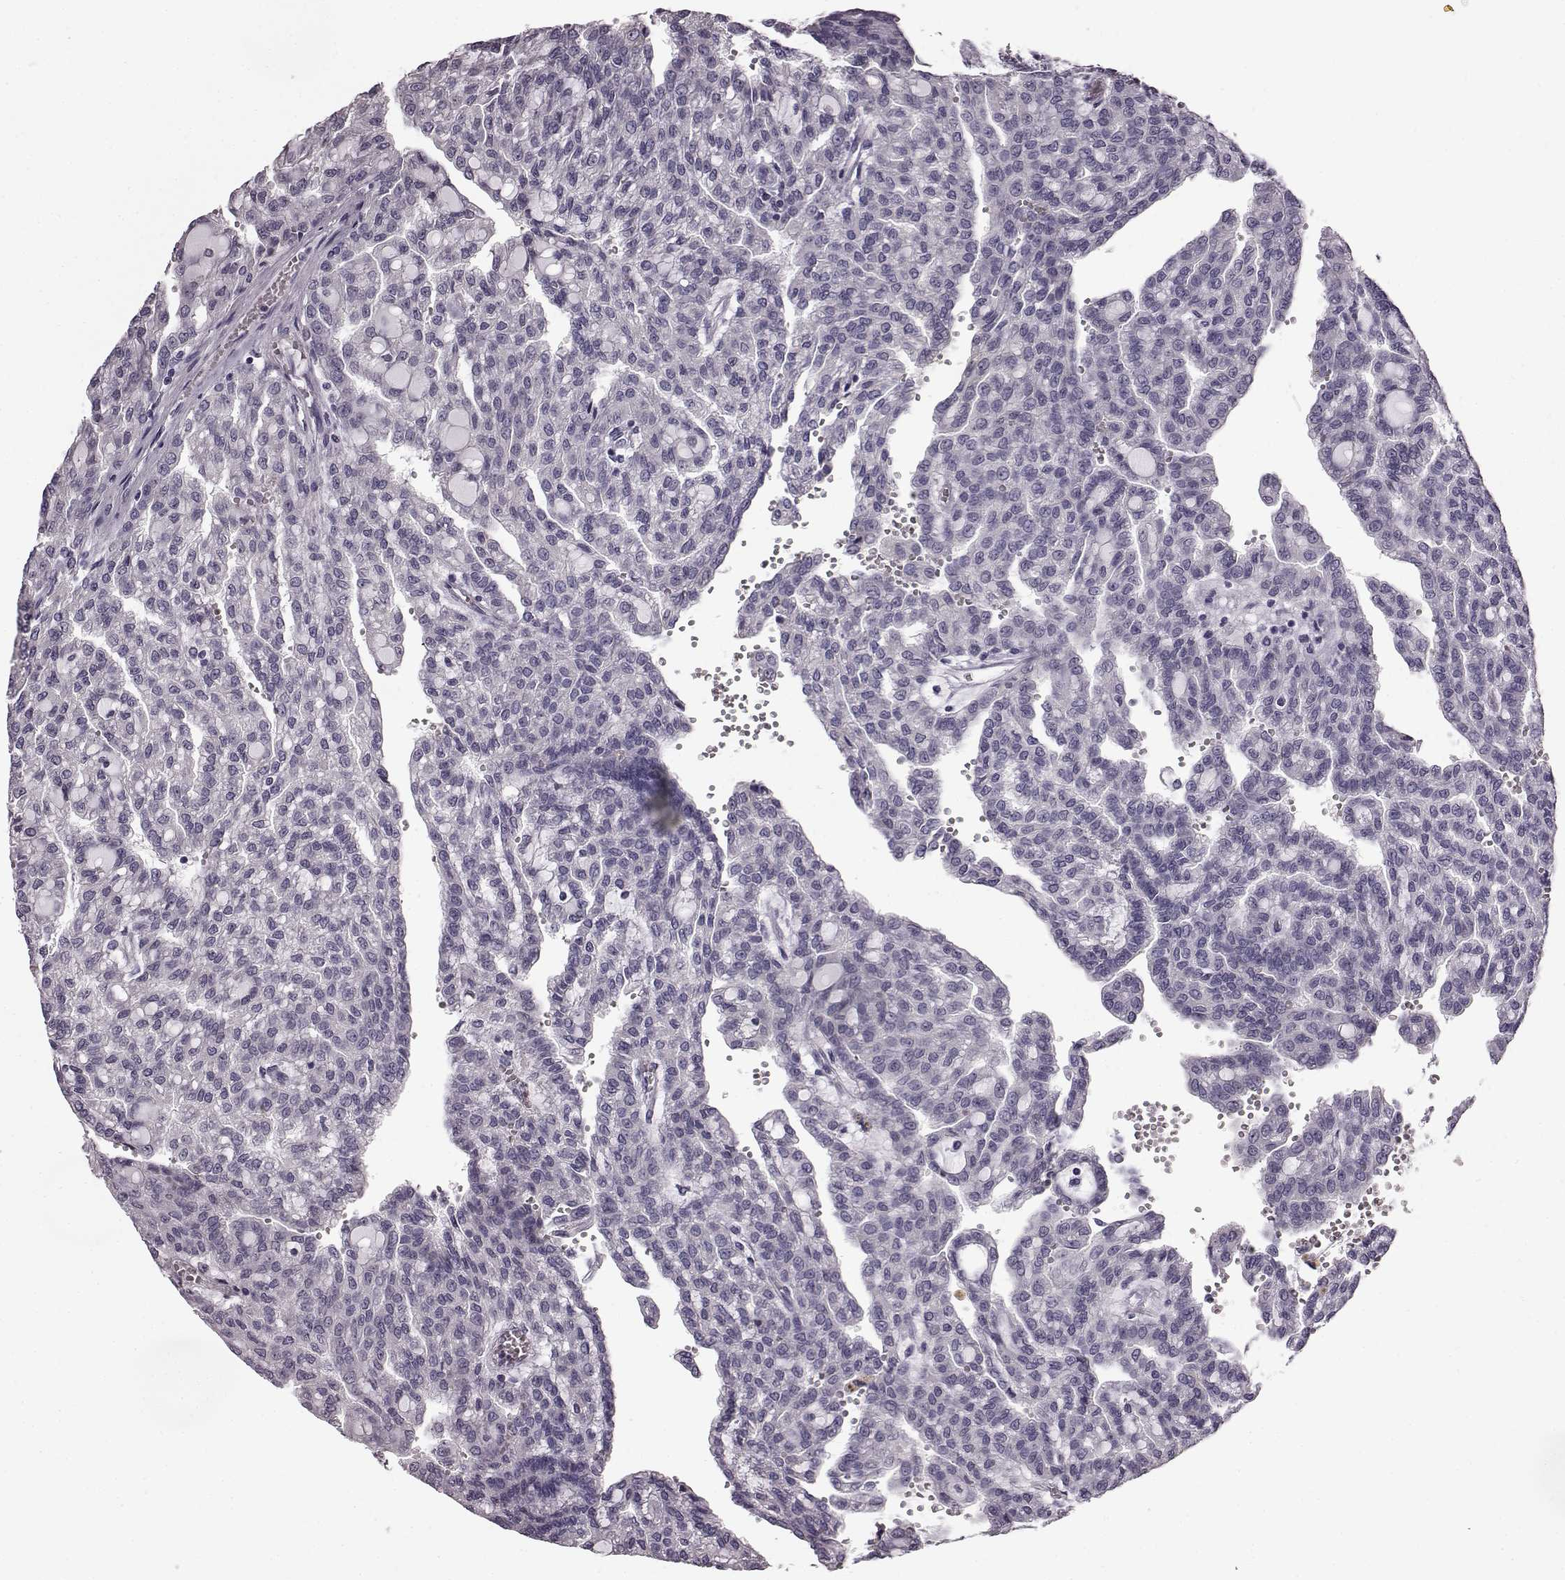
{"staining": {"intensity": "negative", "quantity": "none", "location": "none"}, "tissue": "renal cancer", "cell_type": "Tumor cells", "image_type": "cancer", "snomed": [{"axis": "morphology", "description": "Adenocarcinoma, NOS"}, {"axis": "topography", "description": "Kidney"}], "caption": "High power microscopy photomicrograph of an immunohistochemistry photomicrograph of renal cancer (adenocarcinoma), revealing no significant staining in tumor cells.", "gene": "ODAD4", "patient": {"sex": "male", "age": 63}}